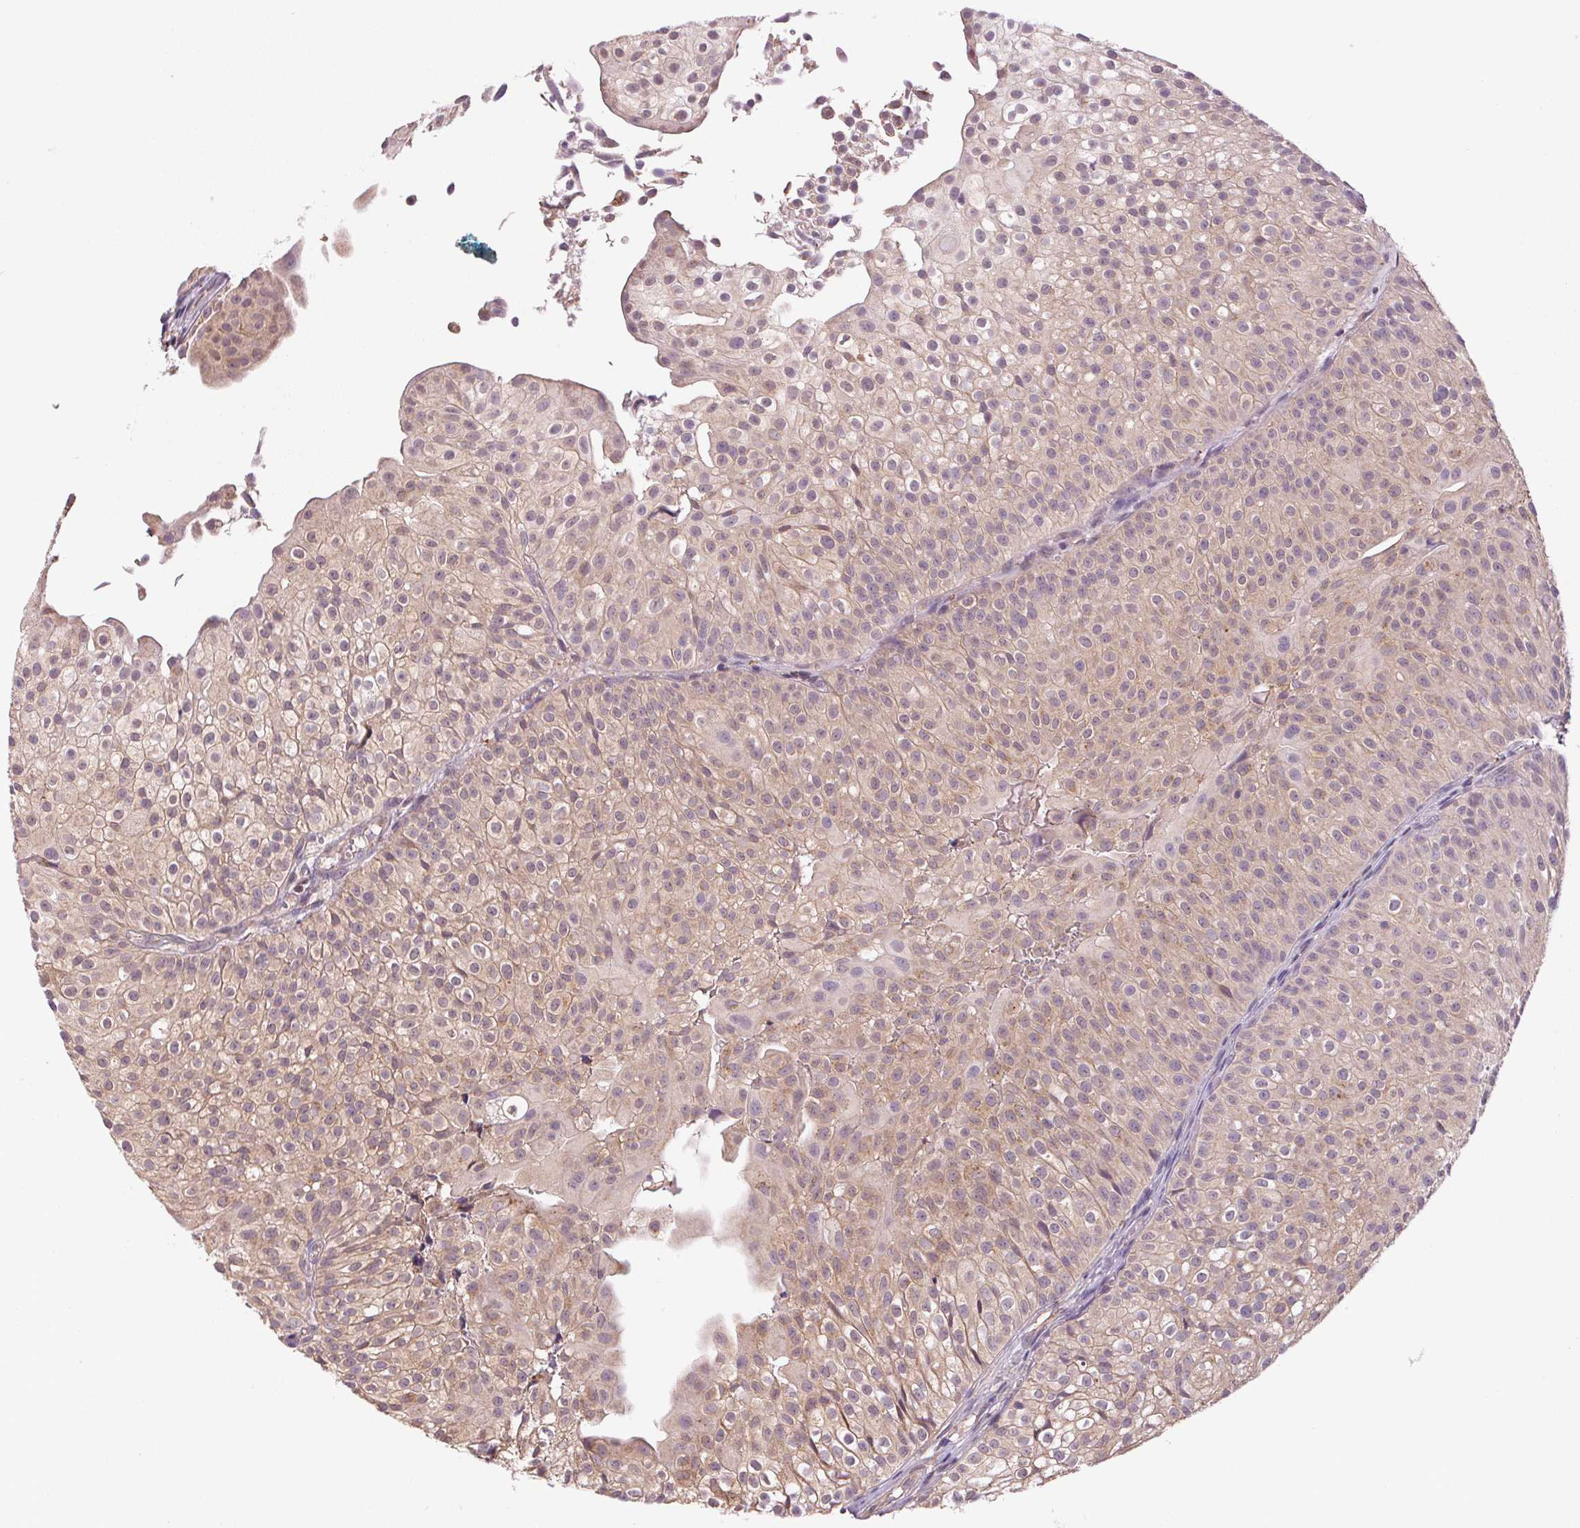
{"staining": {"intensity": "weak", "quantity": ">75%", "location": "cytoplasmic/membranous"}, "tissue": "urothelial cancer", "cell_type": "Tumor cells", "image_type": "cancer", "snomed": [{"axis": "morphology", "description": "Urothelial carcinoma, Low grade"}, {"axis": "topography", "description": "Urinary bladder"}], "caption": "Immunohistochemistry of human urothelial cancer shows low levels of weak cytoplasmic/membranous staining in approximately >75% of tumor cells. Immunohistochemistry stains the protein in brown and the nuclei are stained blue.", "gene": "ADH5", "patient": {"sex": "male", "age": 70}}